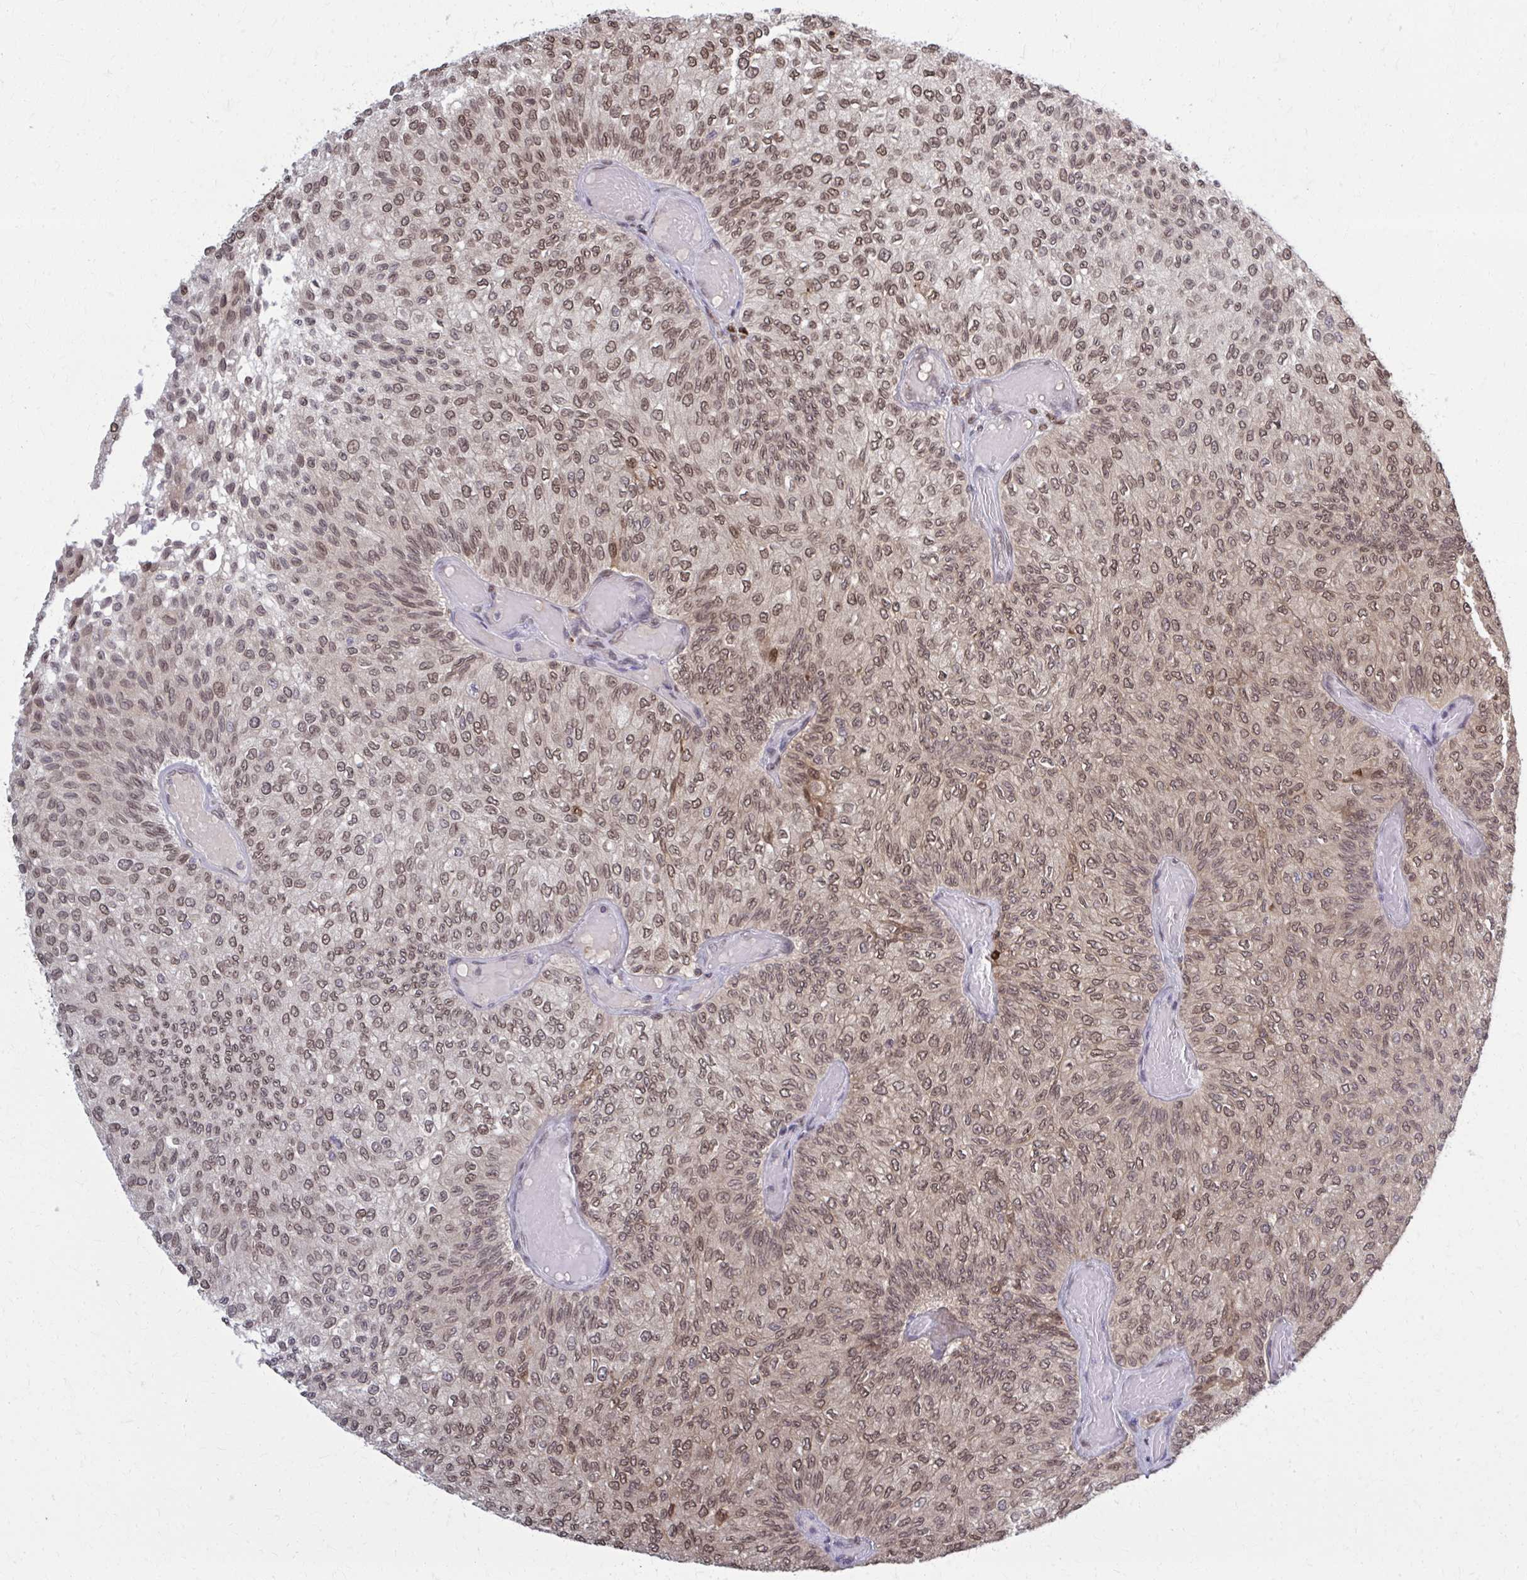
{"staining": {"intensity": "moderate", "quantity": "25%-75%", "location": "nuclear"}, "tissue": "urothelial cancer", "cell_type": "Tumor cells", "image_type": "cancer", "snomed": [{"axis": "morphology", "description": "Urothelial carcinoma, Low grade"}, {"axis": "topography", "description": "Urinary bladder"}], "caption": "An image of human urothelial cancer stained for a protein displays moderate nuclear brown staining in tumor cells.", "gene": "MDH1", "patient": {"sex": "male", "age": 78}}